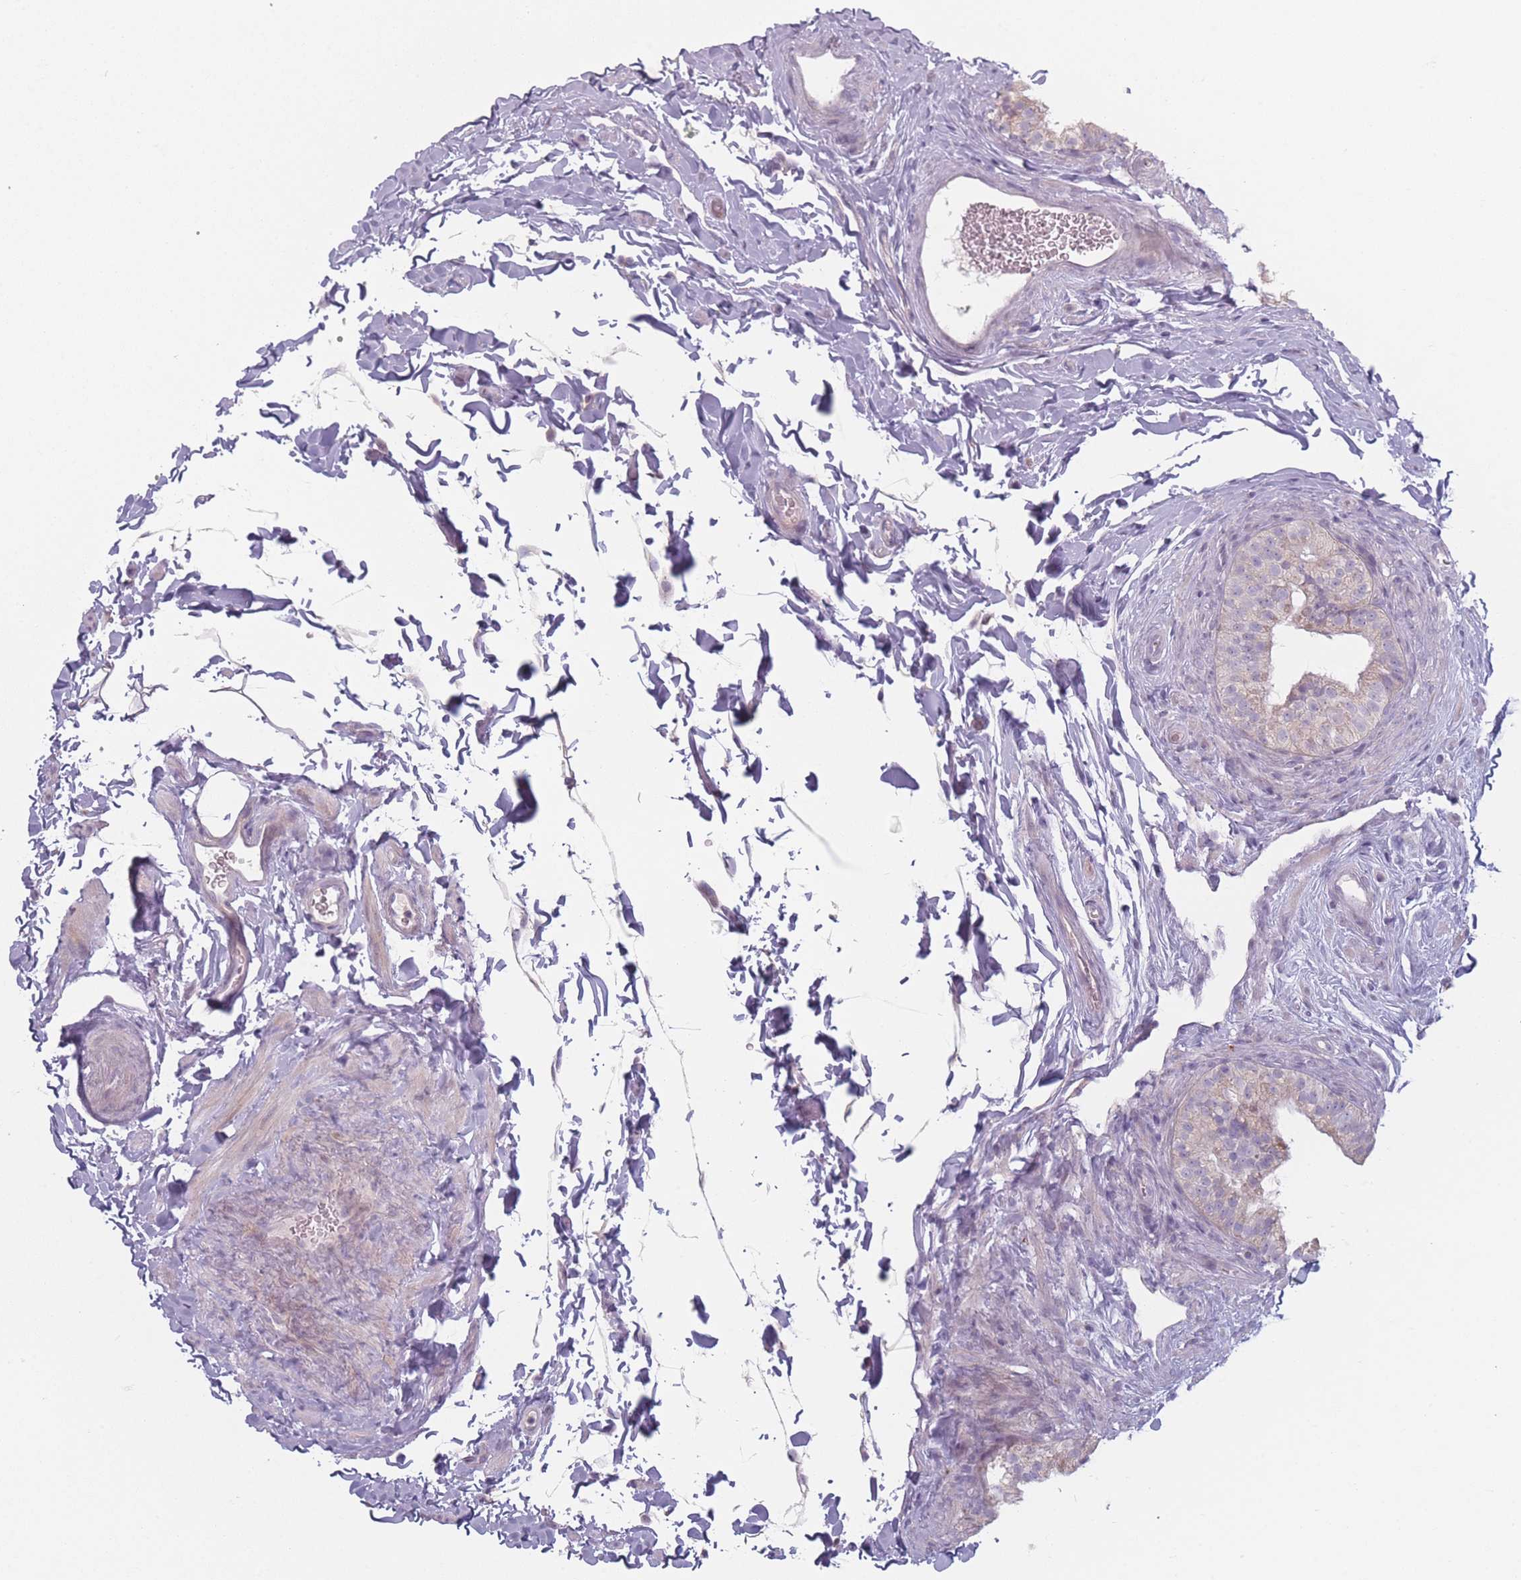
{"staining": {"intensity": "weak", "quantity": "<25%", "location": "cytoplasmic/membranous"}, "tissue": "epididymis", "cell_type": "Glandular cells", "image_type": "normal", "snomed": [{"axis": "morphology", "description": "Normal tissue, NOS"}, {"axis": "topography", "description": "Epididymis"}], "caption": "IHC histopathology image of unremarkable epididymis: human epididymis stained with DAB shows no significant protein positivity in glandular cells.", "gene": "RASL10B", "patient": {"sex": "male", "age": 49}}